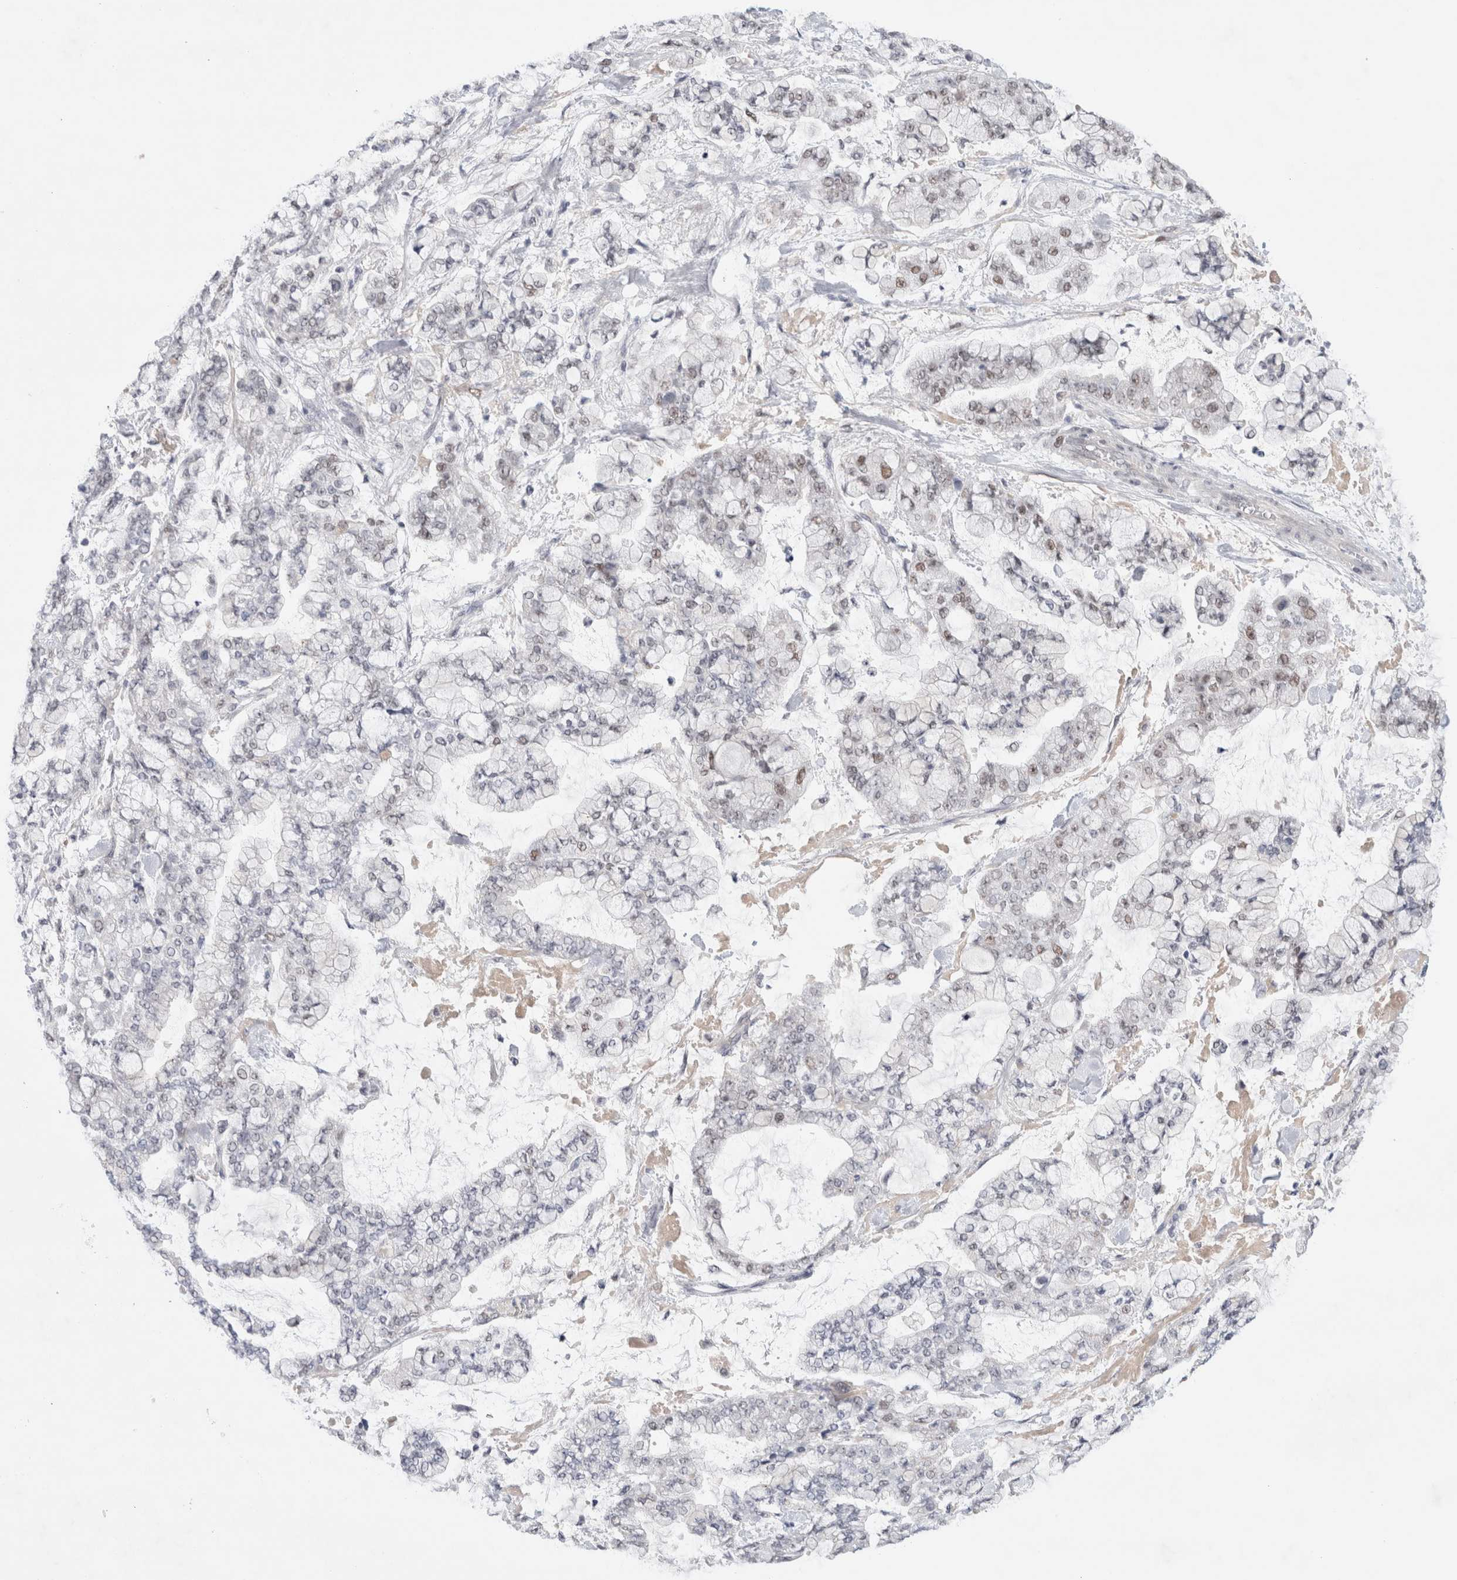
{"staining": {"intensity": "weak", "quantity": "<25%", "location": "nuclear"}, "tissue": "stomach cancer", "cell_type": "Tumor cells", "image_type": "cancer", "snomed": [{"axis": "morphology", "description": "Normal tissue, NOS"}, {"axis": "morphology", "description": "Adenocarcinoma, NOS"}, {"axis": "topography", "description": "Stomach, upper"}, {"axis": "topography", "description": "Stomach"}], "caption": "Immunohistochemistry (IHC) micrograph of neoplastic tissue: human stomach cancer (adenocarcinoma) stained with DAB (3,3'-diaminobenzidine) shows no significant protein staining in tumor cells.", "gene": "KNL1", "patient": {"sex": "male", "age": 76}}